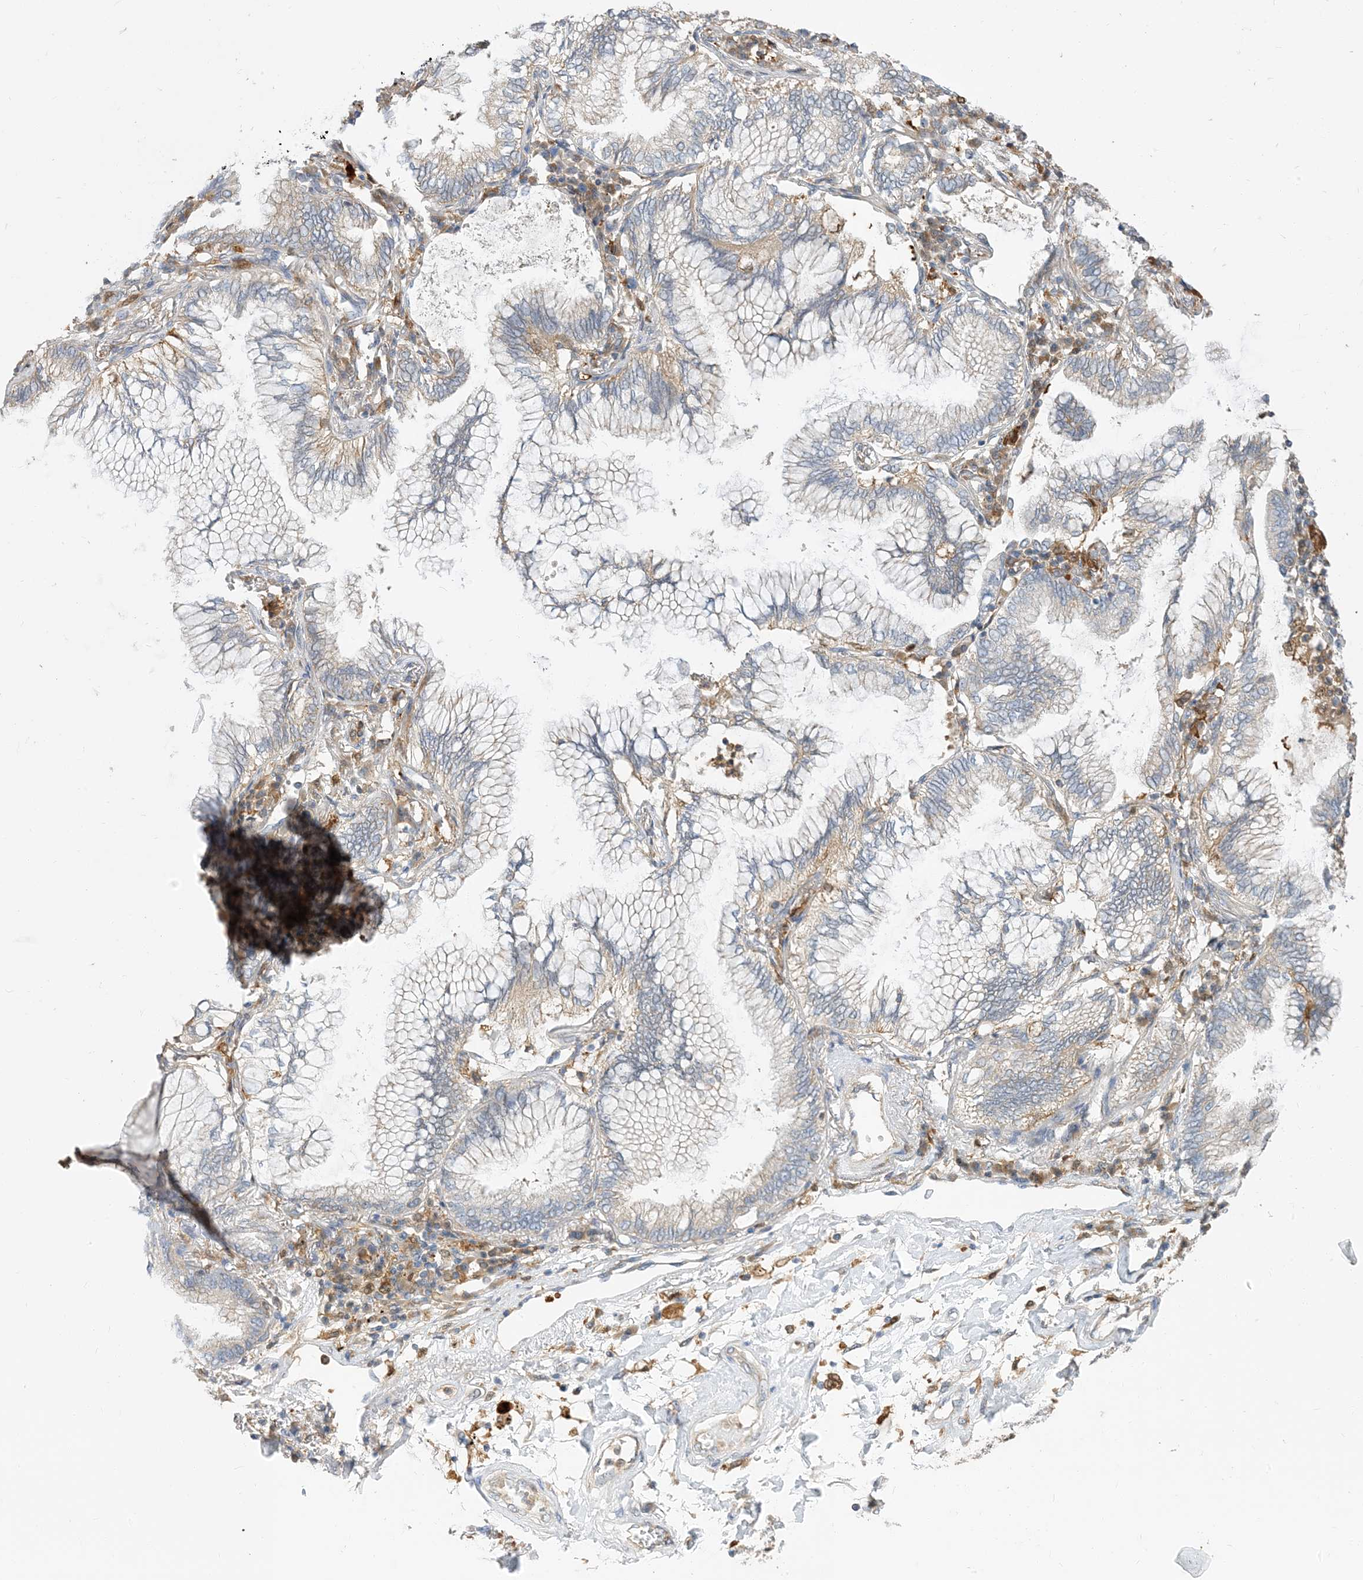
{"staining": {"intensity": "negative", "quantity": "none", "location": "none"}, "tissue": "lung cancer", "cell_type": "Tumor cells", "image_type": "cancer", "snomed": [{"axis": "morphology", "description": "Adenocarcinoma, NOS"}, {"axis": "topography", "description": "Lung"}], "caption": "Lung cancer (adenocarcinoma) was stained to show a protein in brown. There is no significant expression in tumor cells.", "gene": "NAGK", "patient": {"sex": "female", "age": 70}}